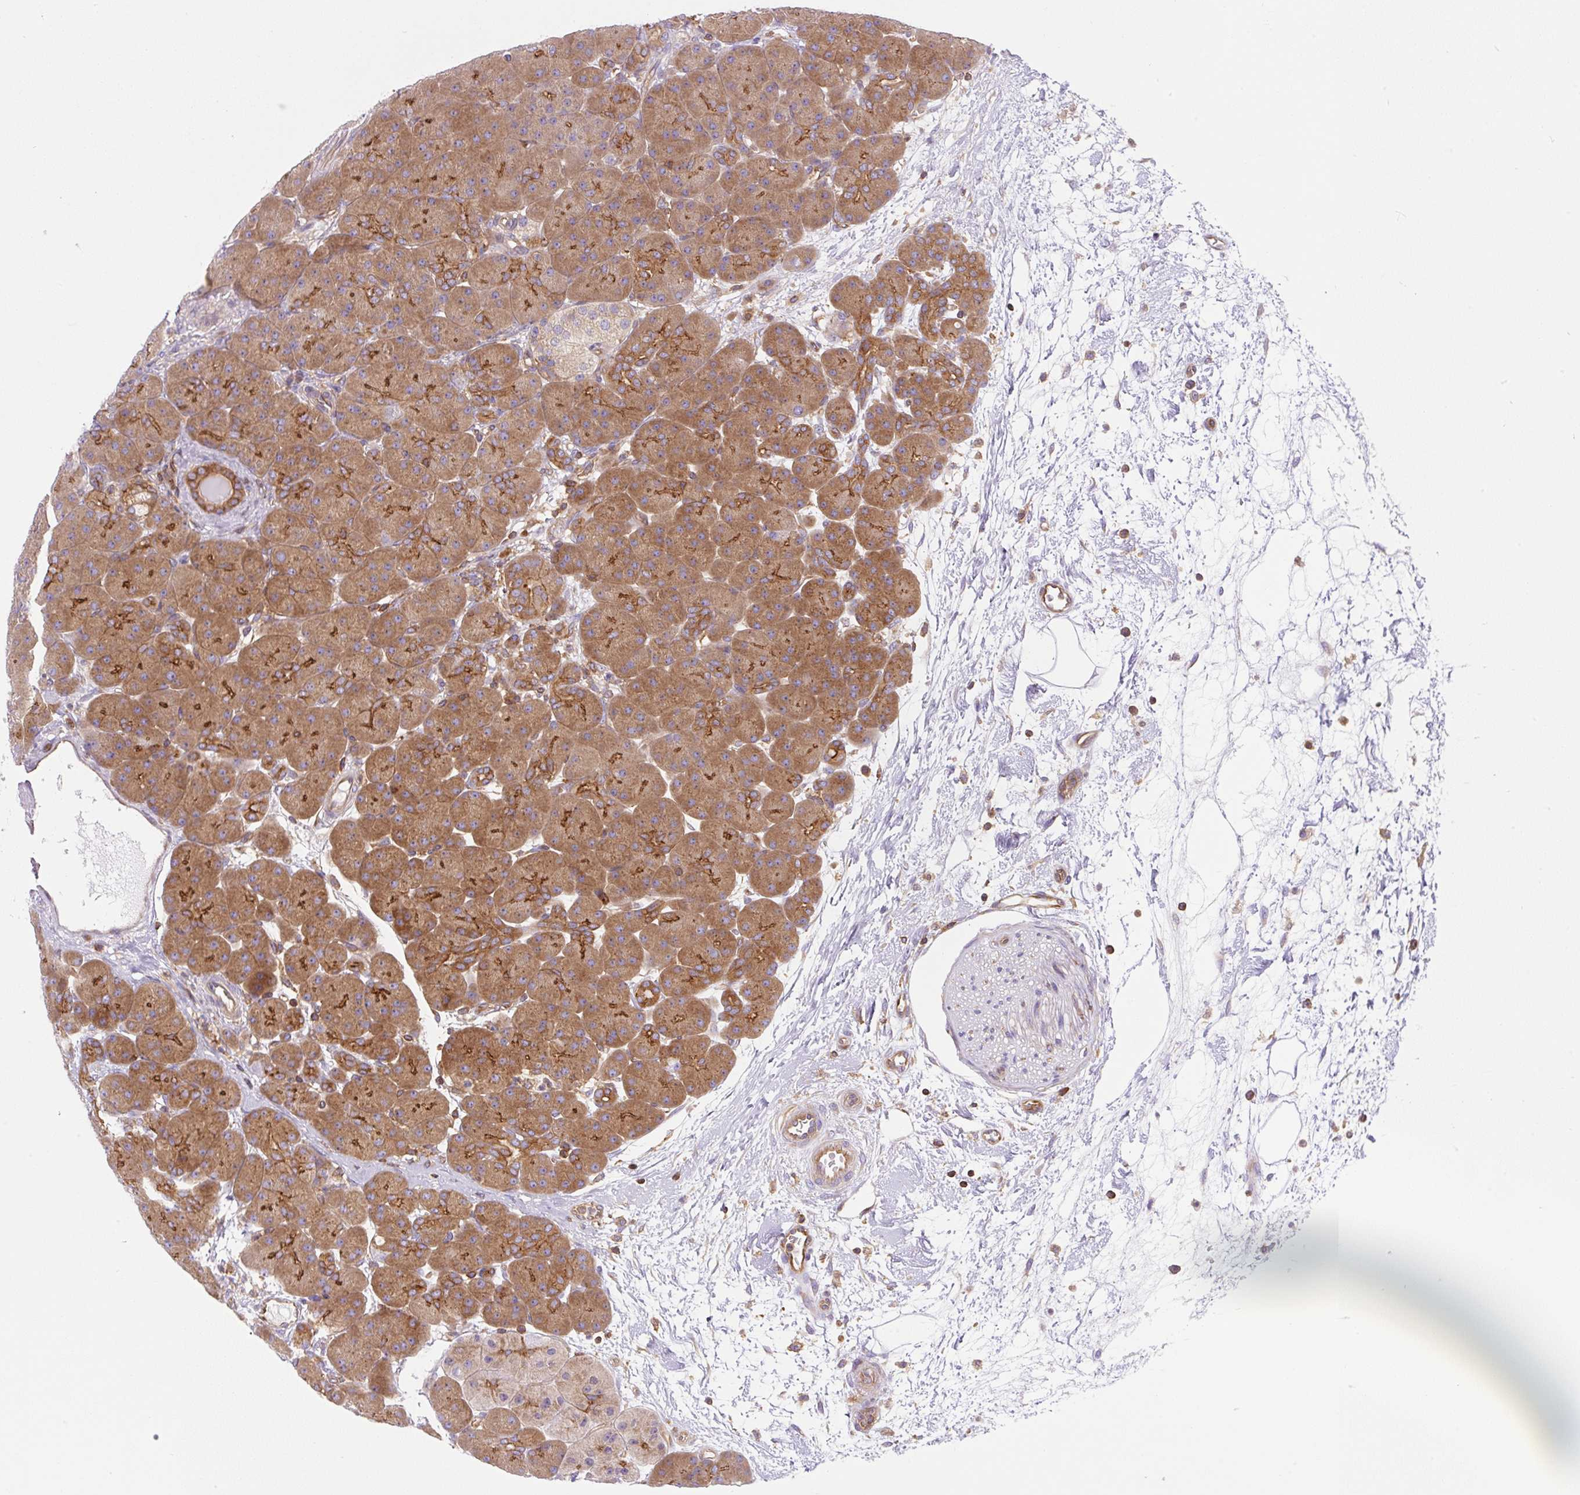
{"staining": {"intensity": "moderate", "quantity": ">75%", "location": "cytoplasmic/membranous"}, "tissue": "pancreas", "cell_type": "Exocrine glandular cells", "image_type": "normal", "snomed": [{"axis": "morphology", "description": "Normal tissue, NOS"}, {"axis": "topography", "description": "Pancreas"}], "caption": "Exocrine glandular cells demonstrate medium levels of moderate cytoplasmic/membranous expression in about >75% of cells in unremarkable pancreas. Nuclei are stained in blue.", "gene": "DNM2", "patient": {"sex": "male", "age": 66}}